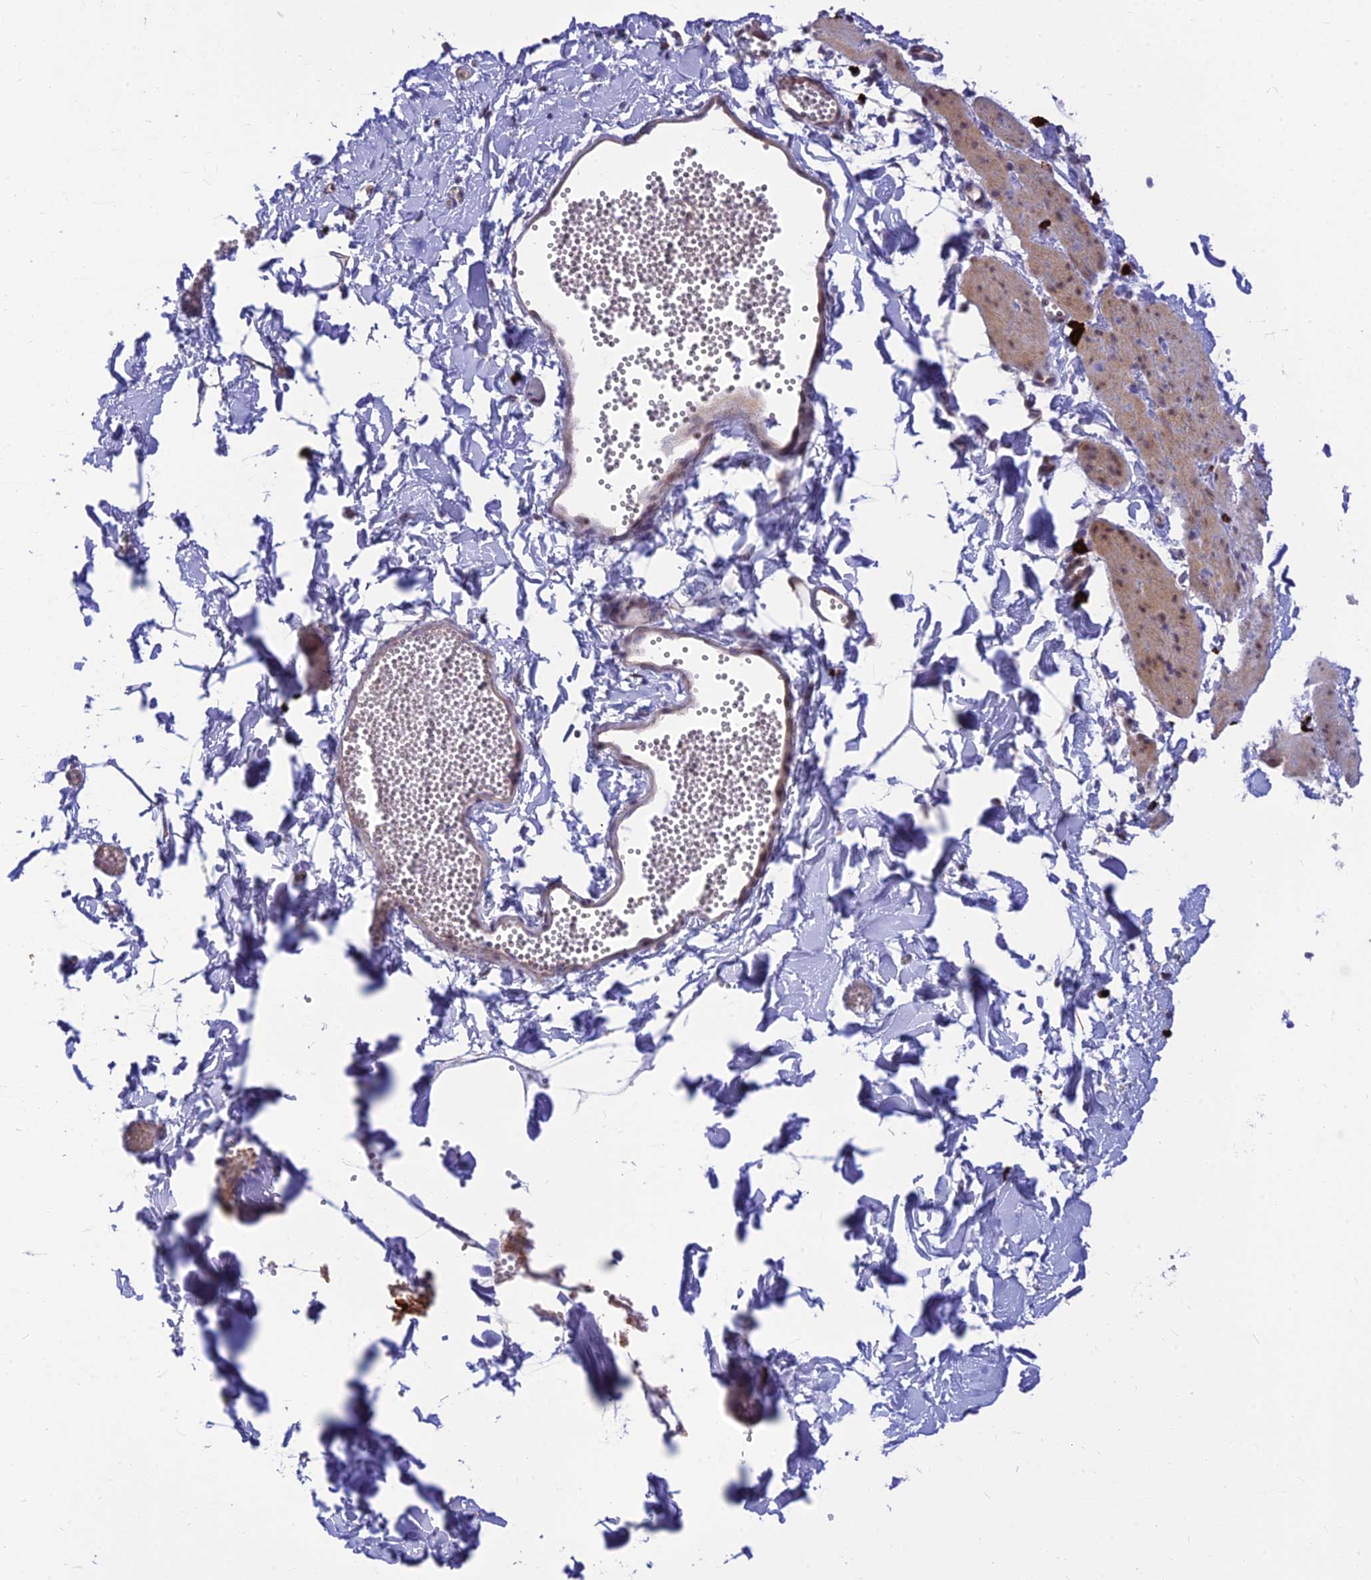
{"staining": {"intensity": "negative", "quantity": "none", "location": "none"}, "tissue": "adipose tissue", "cell_type": "Adipocytes", "image_type": "normal", "snomed": [{"axis": "morphology", "description": "Normal tissue, NOS"}, {"axis": "topography", "description": "Gallbladder"}, {"axis": "topography", "description": "Peripheral nerve tissue"}], "caption": "Protein analysis of normal adipose tissue displays no significant positivity in adipocytes.", "gene": "ASPDH", "patient": {"sex": "male", "age": 38}}